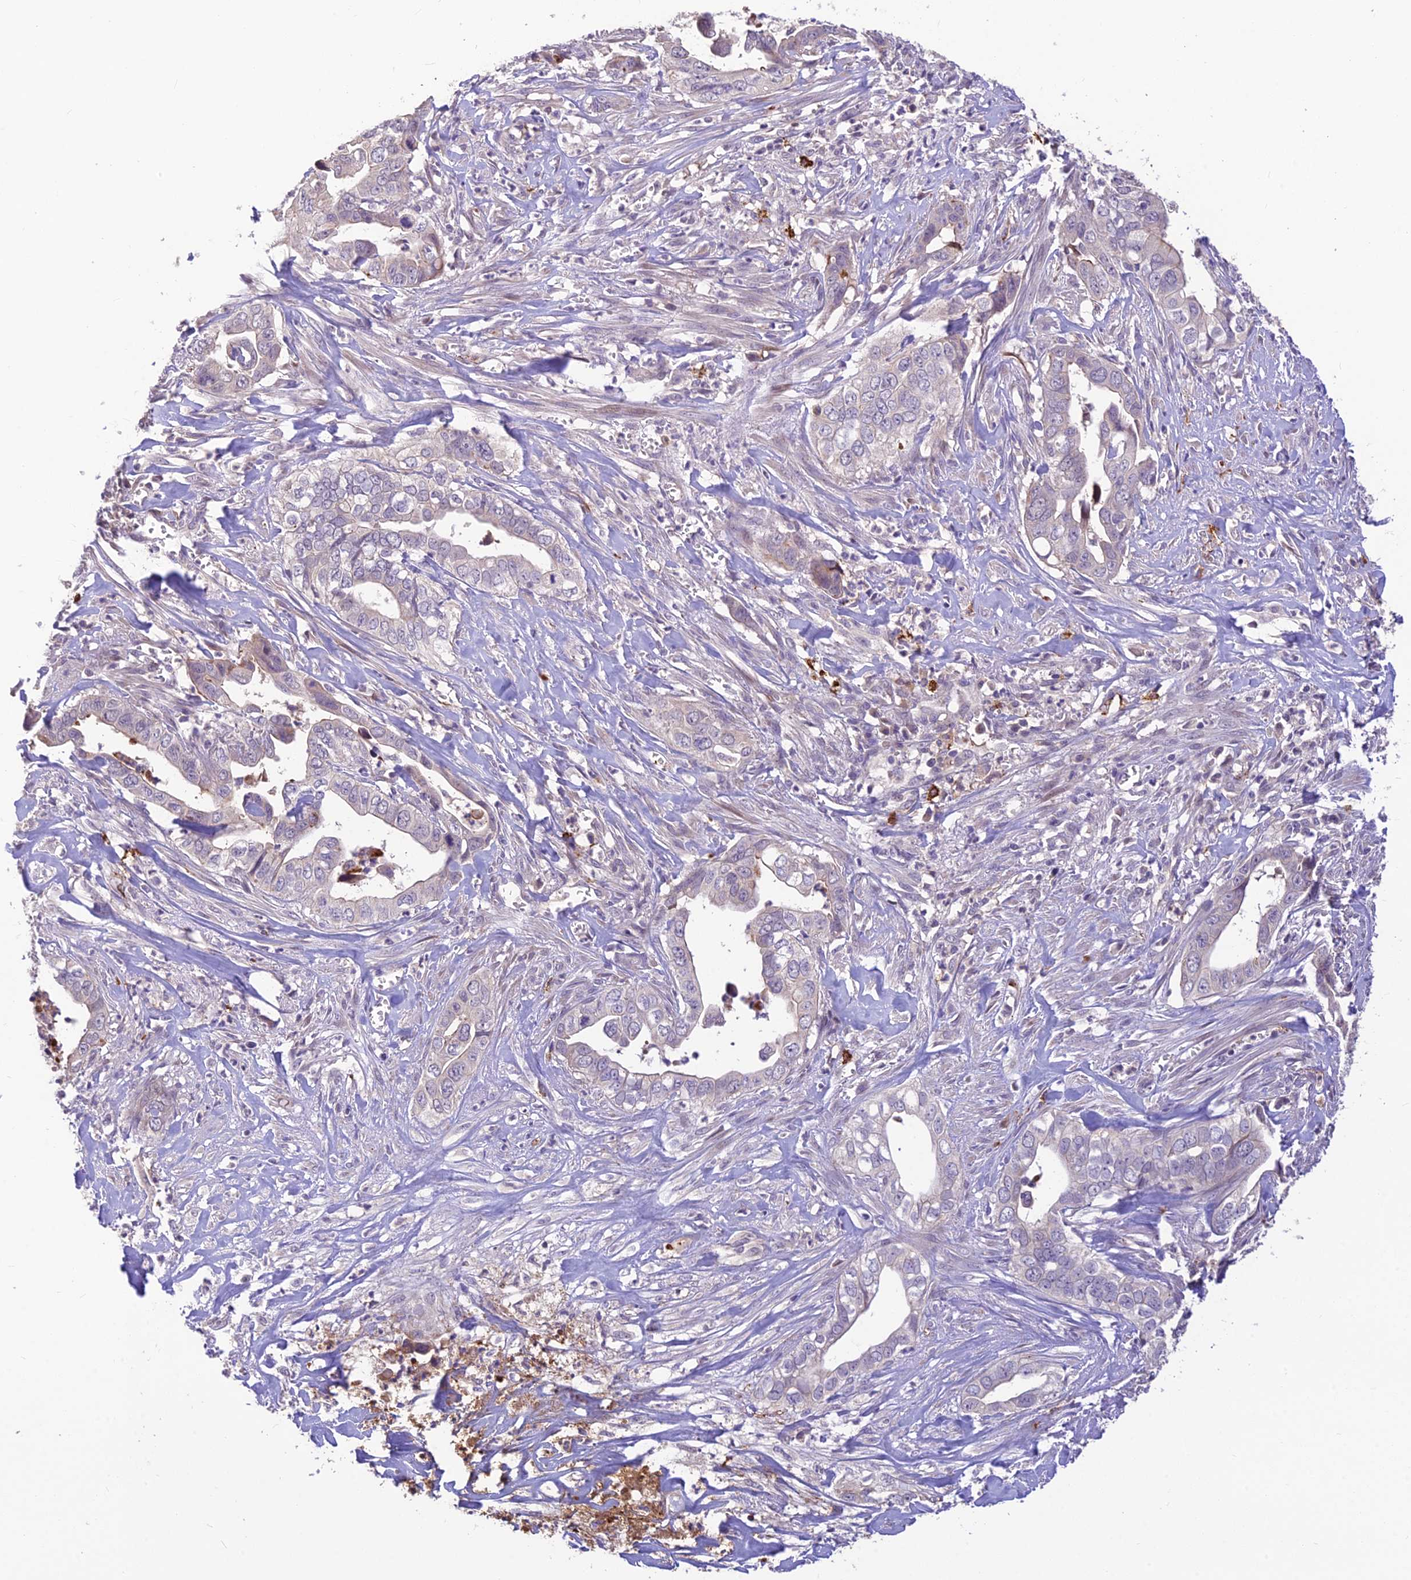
{"staining": {"intensity": "negative", "quantity": "none", "location": "none"}, "tissue": "liver cancer", "cell_type": "Tumor cells", "image_type": "cancer", "snomed": [{"axis": "morphology", "description": "Cholangiocarcinoma"}, {"axis": "topography", "description": "Liver"}], "caption": "Tumor cells are negative for brown protein staining in liver cancer.", "gene": "ASPDH", "patient": {"sex": "female", "age": 79}}